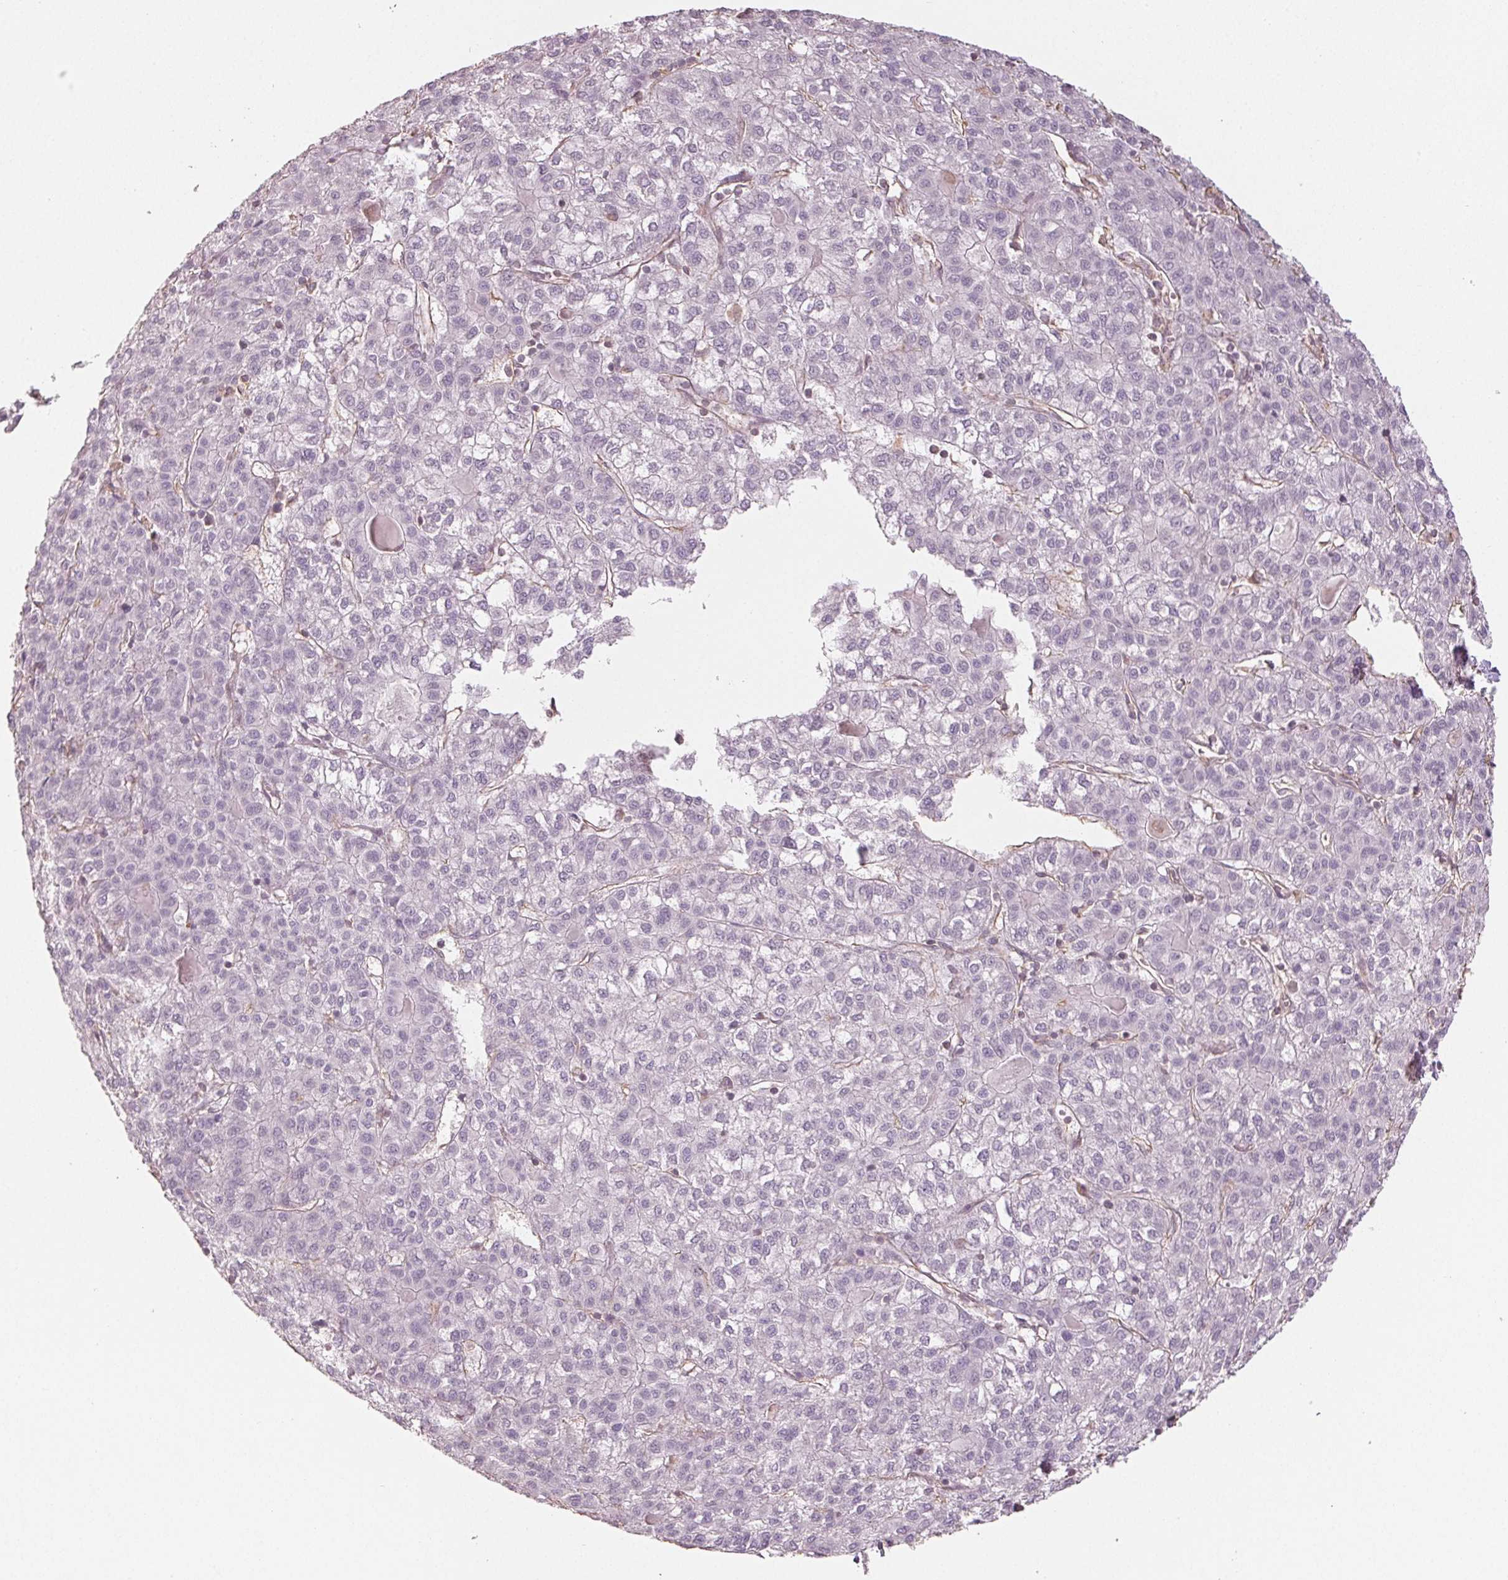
{"staining": {"intensity": "negative", "quantity": "none", "location": "none"}, "tissue": "liver cancer", "cell_type": "Tumor cells", "image_type": "cancer", "snomed": [{"axis": "morphology", "description": "Carcinoma, Hepatocellular, NOS"}, {"axis": "topography", "description": "Liver"}], "caption": "A high-resolution micrograph shows IHC staining of liver hepatocellular carcinoma, which reveals no significant staining in tumor cells.", "gene": "COL7A1", "patient": {"sex": "female", "age": 43}}